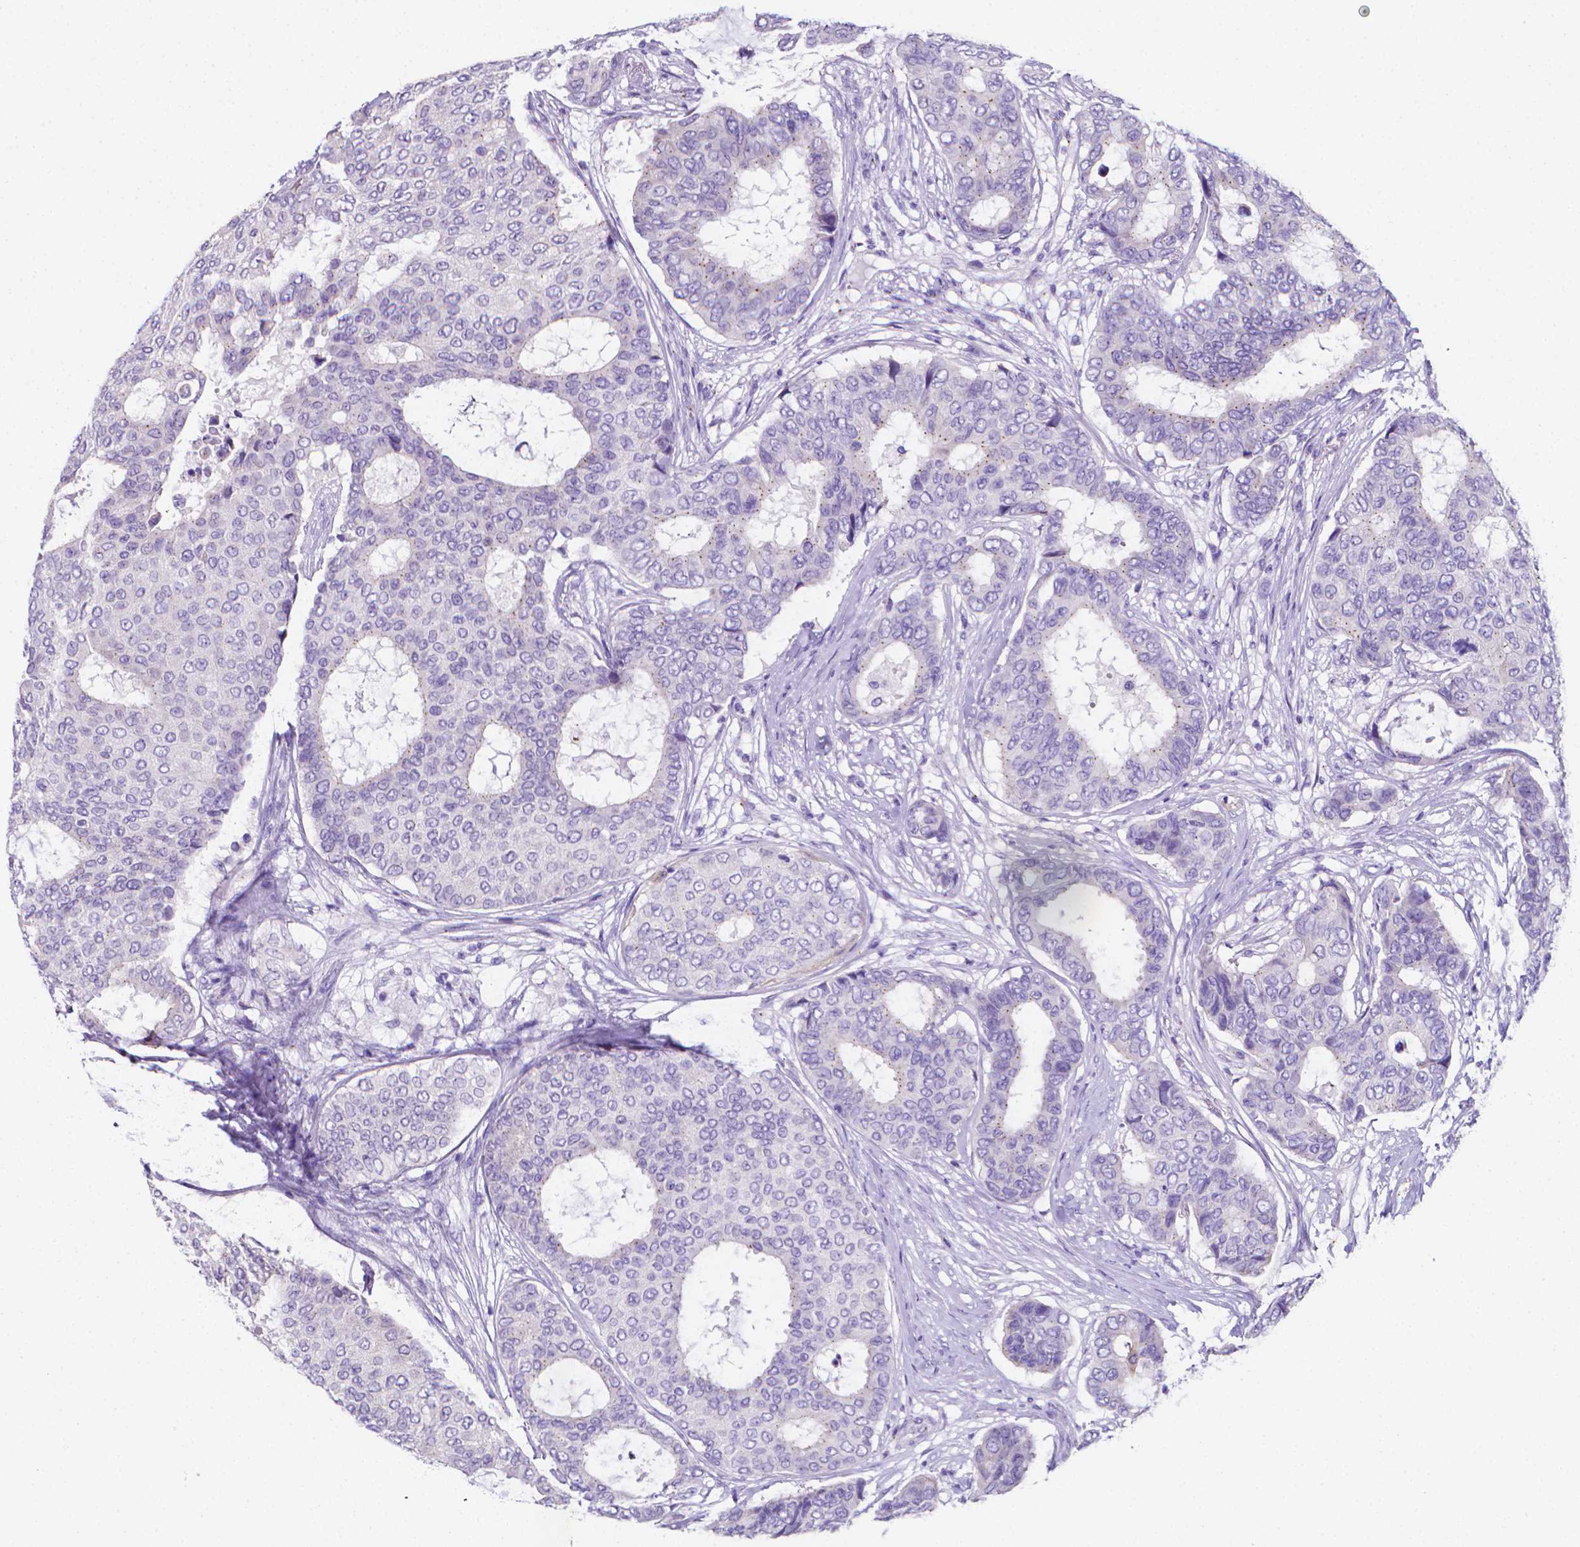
{"staining": {"intensity": "negative", "quantity": "none", "location": "none"}, "tissue": "breast cancer", "cell_type": "Tumor cells", "image_type": "cancer", "snomed": [{"axis": "morphology", "description": "Duct carcinoma"}, {"axis": "topography", "description": "Breast"}], "caption": "Tumor cells show no significant expression in breast intraductal carcinoma.", "gene": "LRRC73", "patient": {"sex": "female", "age": 75}}